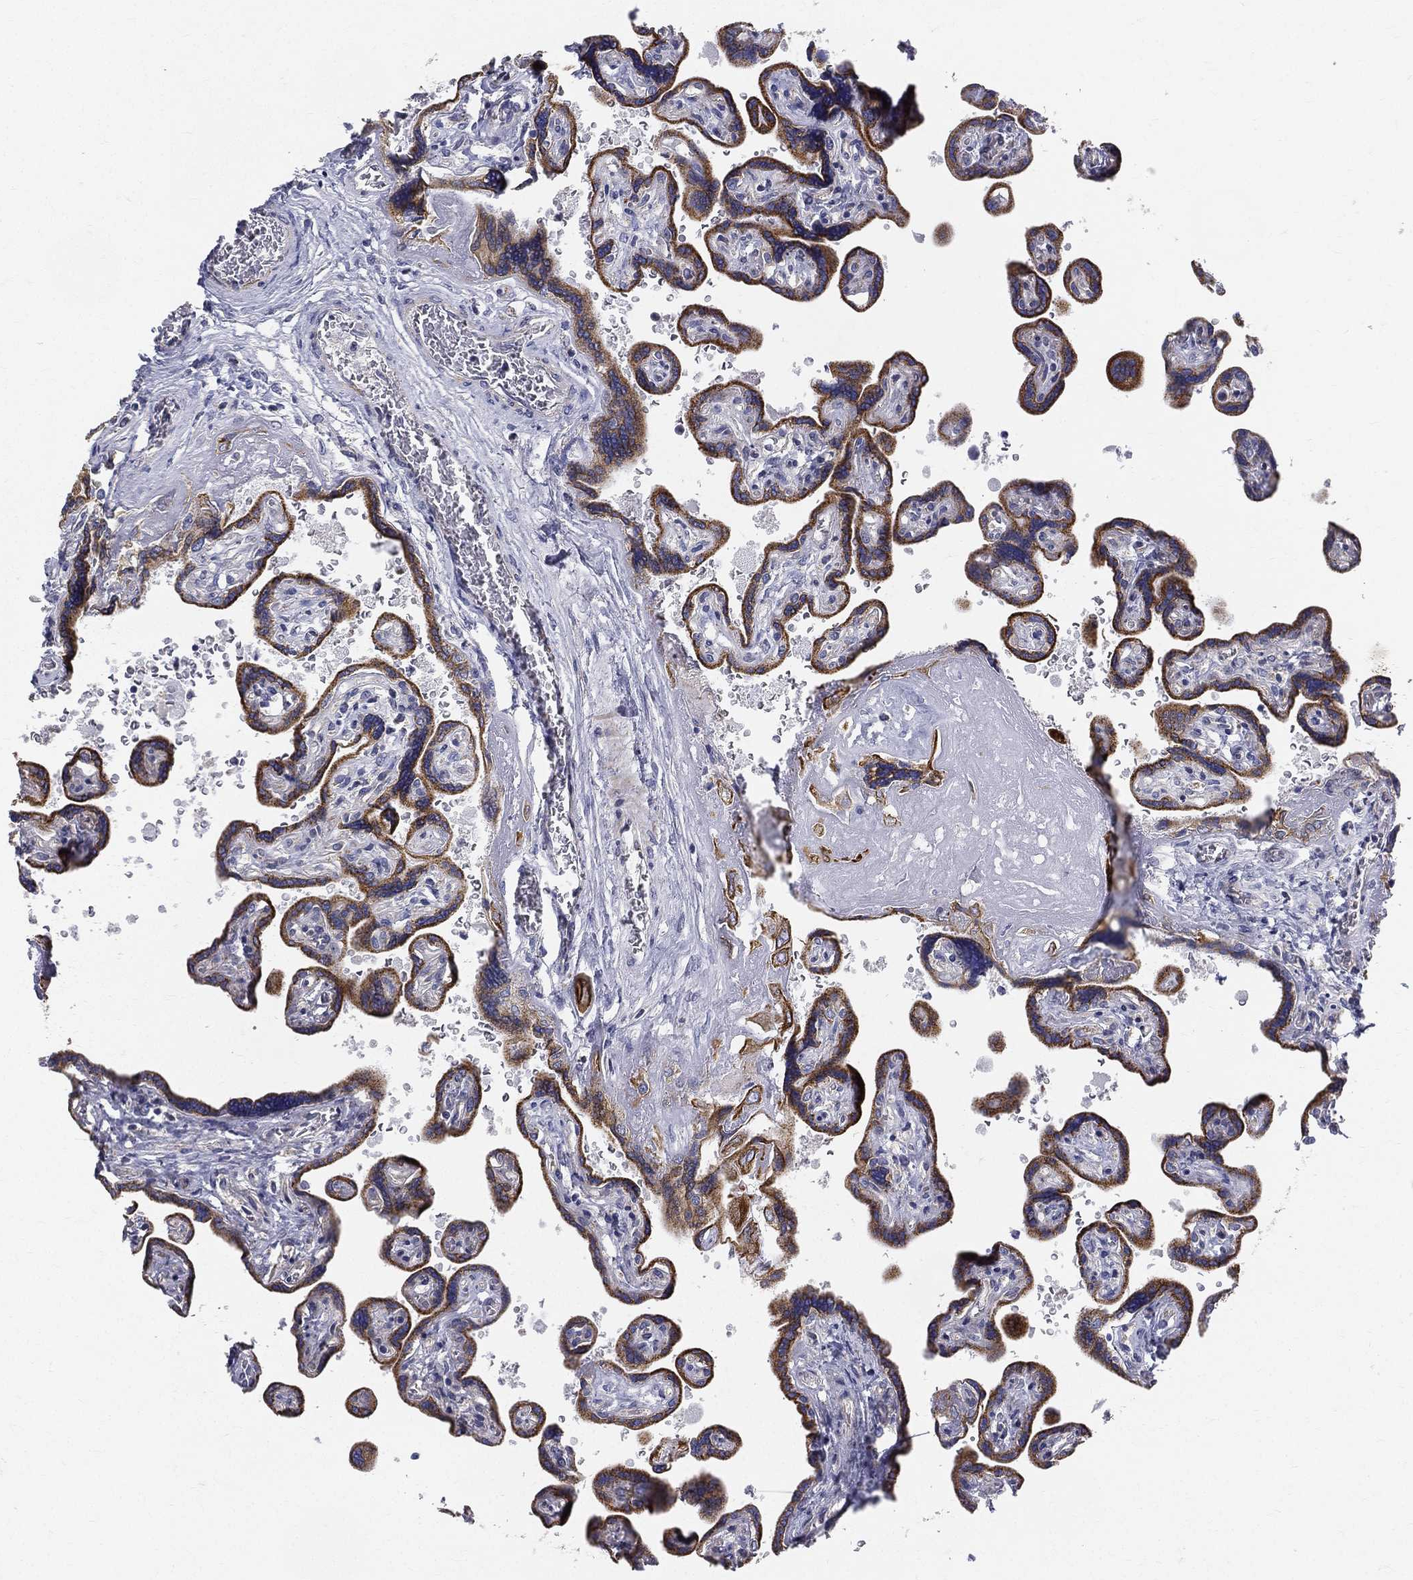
{"staining": {"intensity": "weak", "quantity": "25%-75%", "location": "cytoplasmic/membranous"}, "tissue": "placenta", "cell_type": "Decidual cells", "image_type": "normal", "snomed": [{"axis": "morphology", "description": "Normal tissue, NOS"}, {"axis": "topography", "description": "Placenta"}], "caption": "Decidual cells reveal weak cytoplasmic/membranous positivity in approximately 25%-75% of cells in benign placenta. The protein of interest is stained brown, and the nuclei are stained in blue (DAB (3,3'-diaminobenzidine) IHC with brightfield microscopy, high magnification).", "gene": "PWWP3A", "patient": {"sex": "female", "age": 32}}